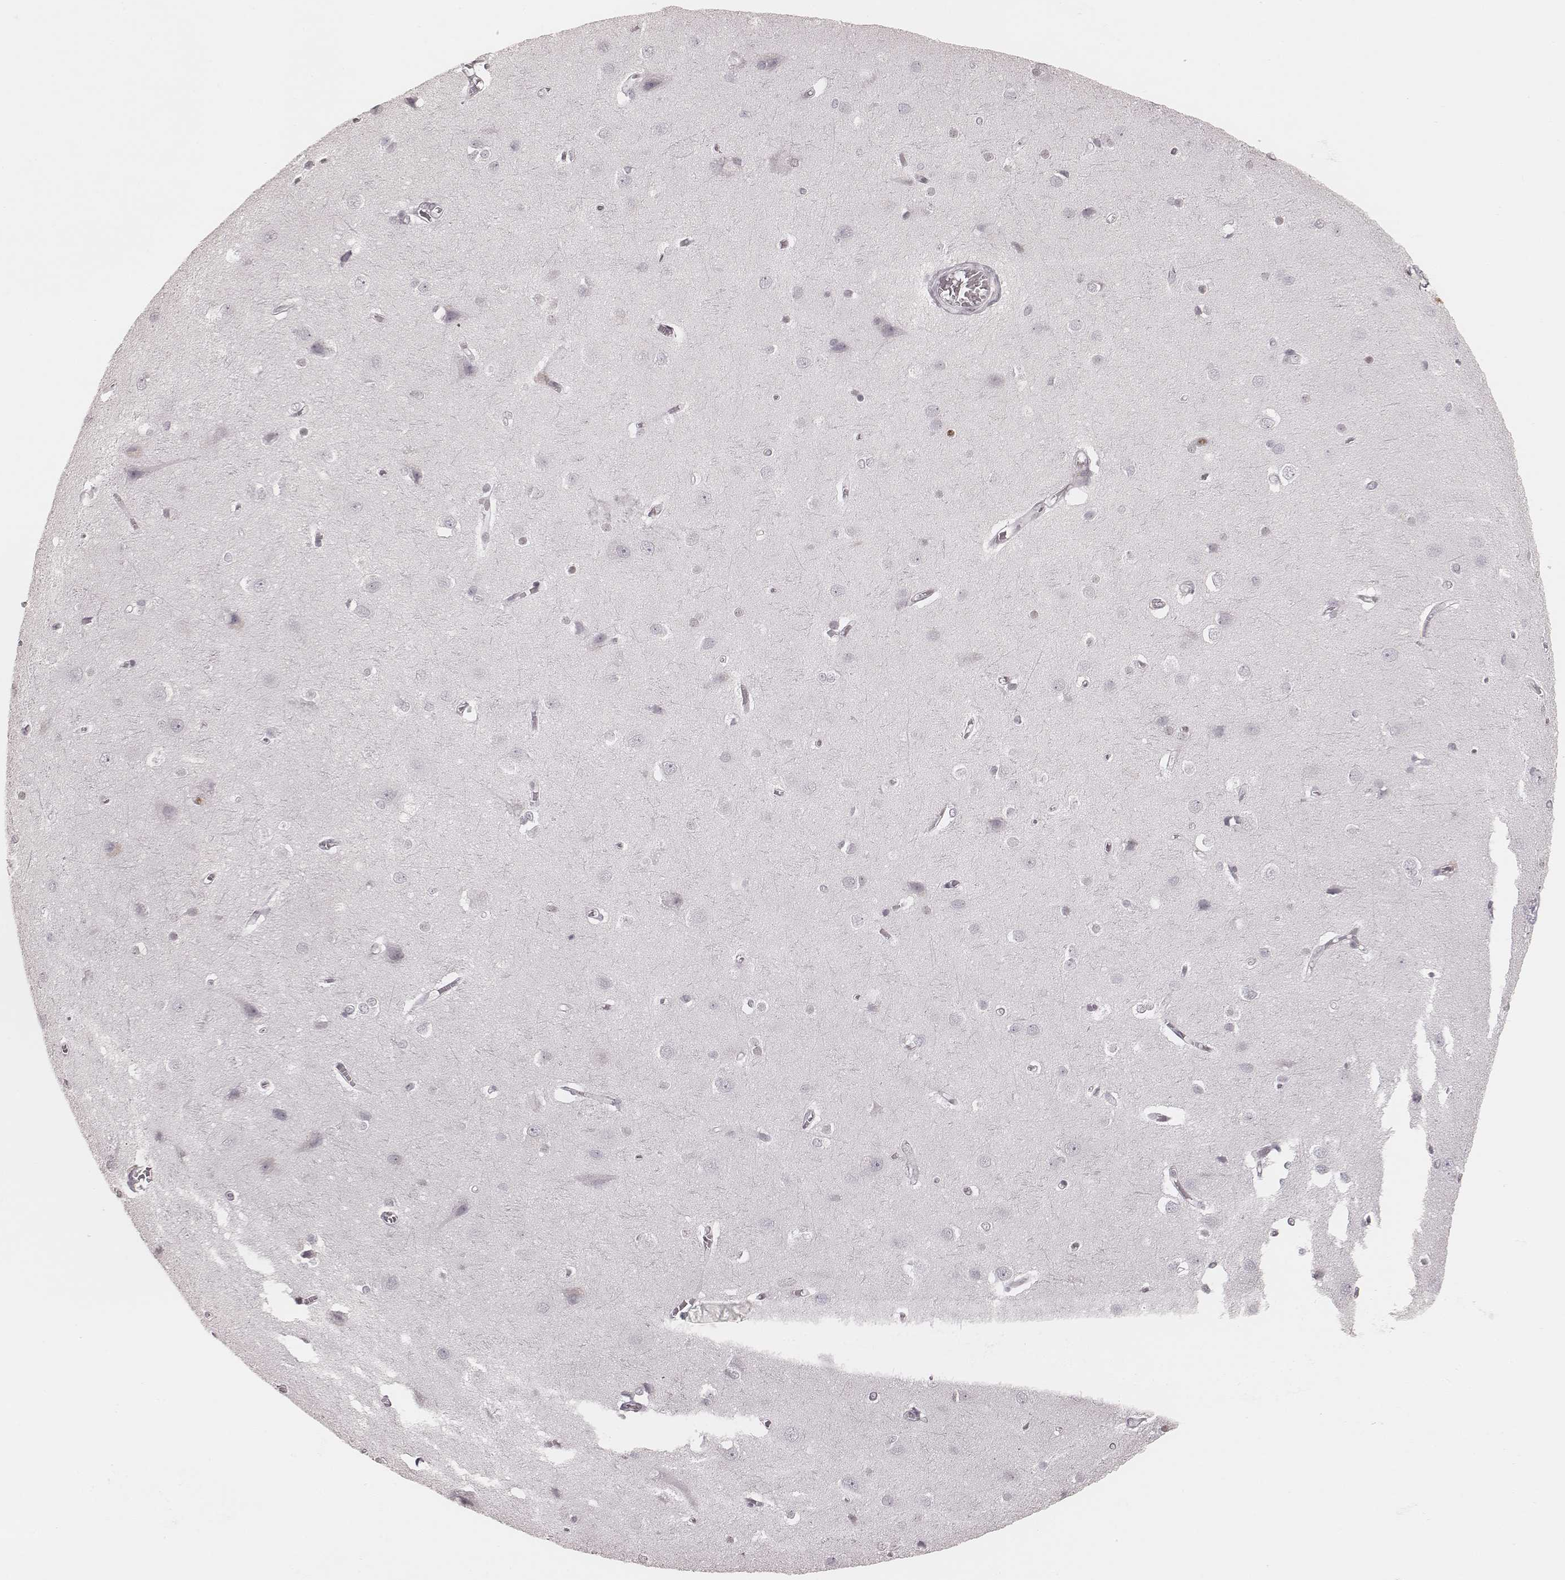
{"staining": {"intensity": "negative", "quantity": "none", "location": "none"}, "tissue": "cerebral cortex", "cell_type": "Endothelial cells", "image_type": "normal", "snomed": [{"axis": "morphology", "description": "Normal tissue, NOS"}, {"axis": "topography", "description": "Cerebral cortex"}], "caption": "High magnification brightfield microscopy of normal cerebral cortex stained with DAB (brown) and counterstained with hematoxylin (blue): endothelial cells show no significant staining. (Brightfield microscopy of DAB immunohistochemistry (IHC) at high magnification).", "gene": "KITLG", "patient": {"sex": "male", "age": 37}}